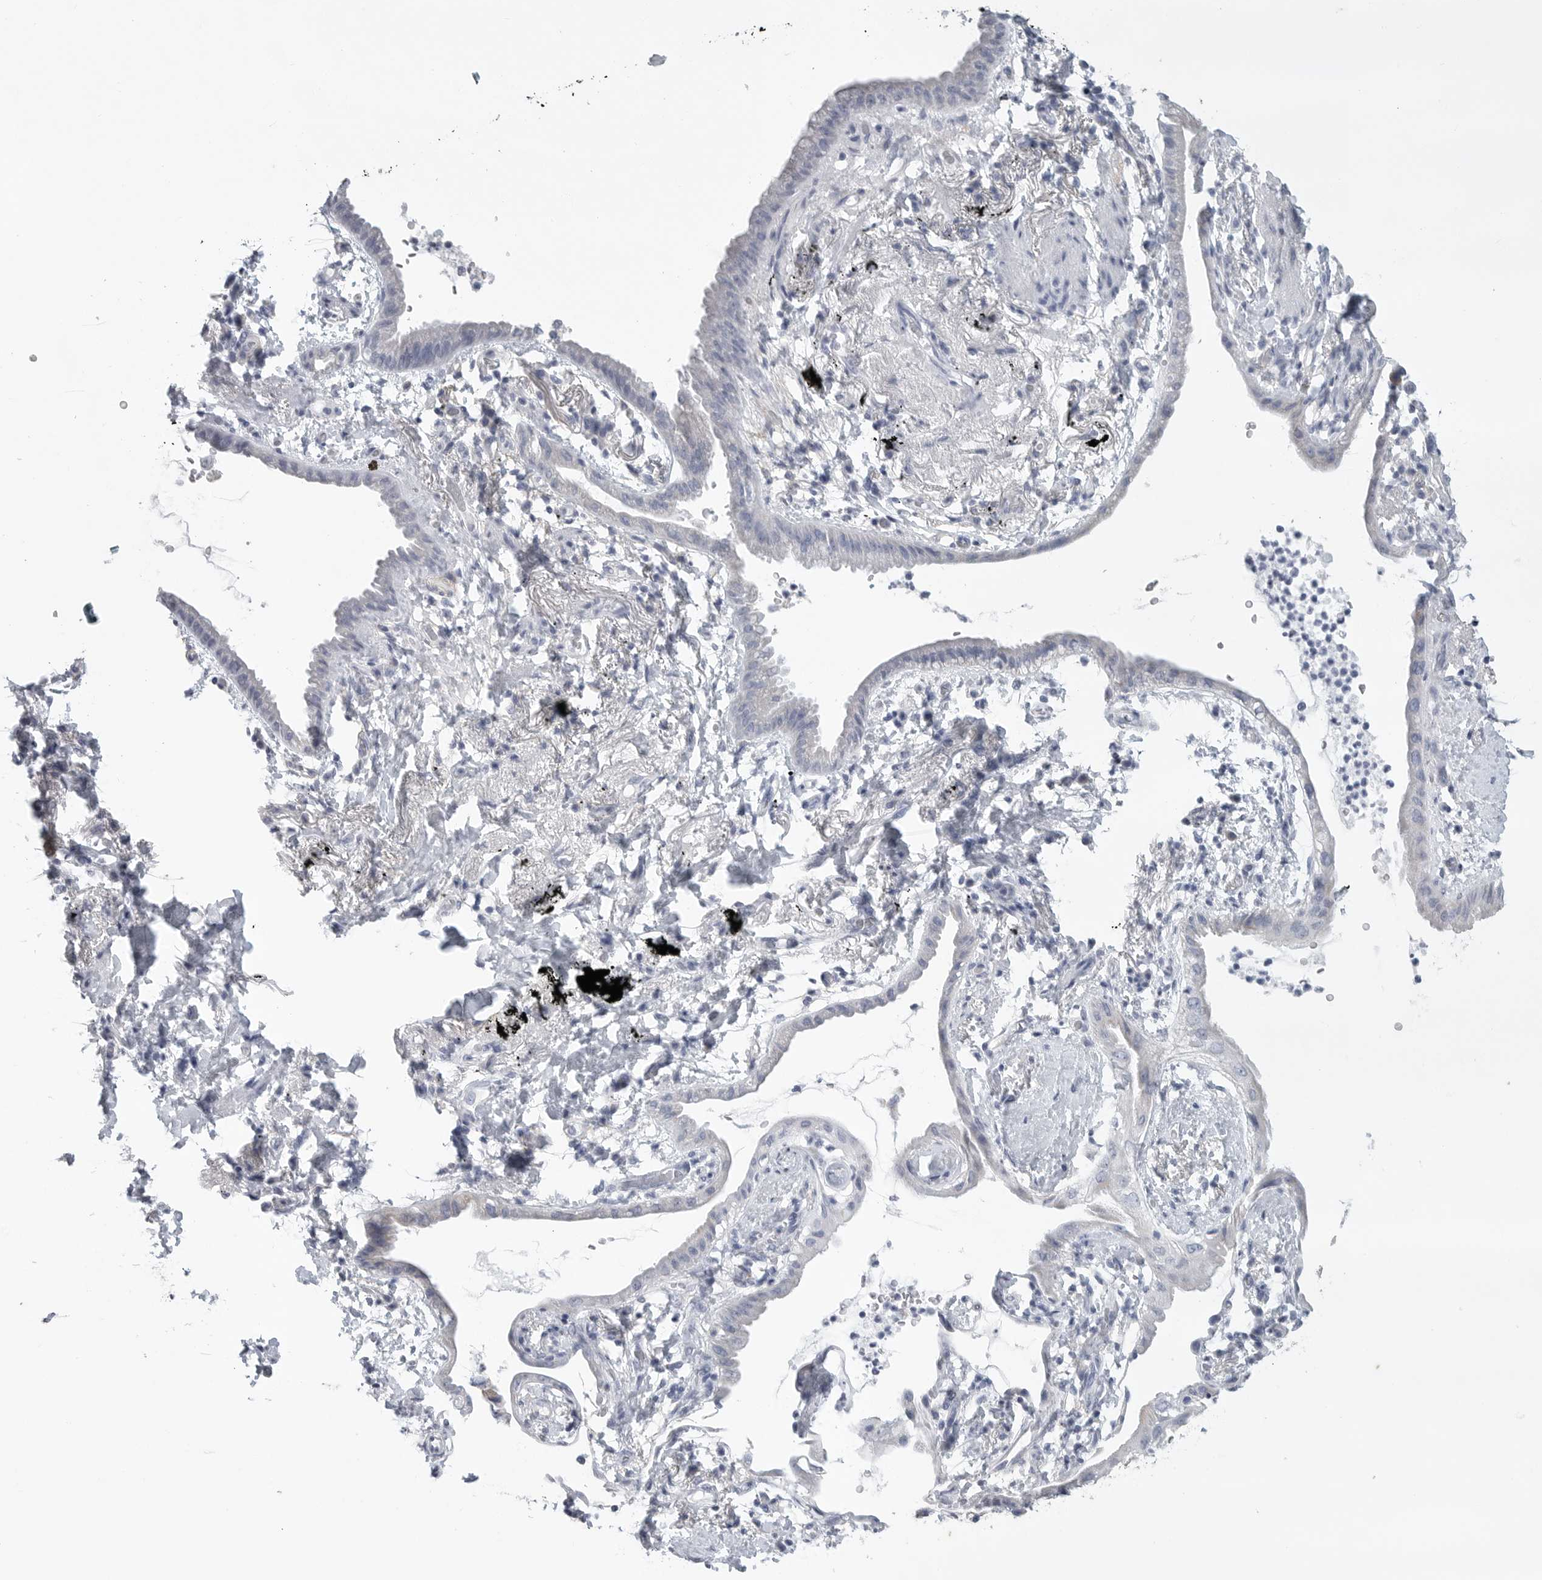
{"staining": {"intensity": "negative", "quantity": "none", "location": "none"}, "tissue": "lung cancer", "cell_type": "Tumor cells", "image_type": "cancer", "snomed": [{"axis": "morphology", "description": "Adenocarcinoma, NOS"}, {"axis": "topography", "description": "Lung"}], "caption": "Human adenocarcinoma (lung) stained for a protein using IHC displays no staining in tumor cells.", "gene": "TNR", "patient": {"sex": "female", "age": 70}}